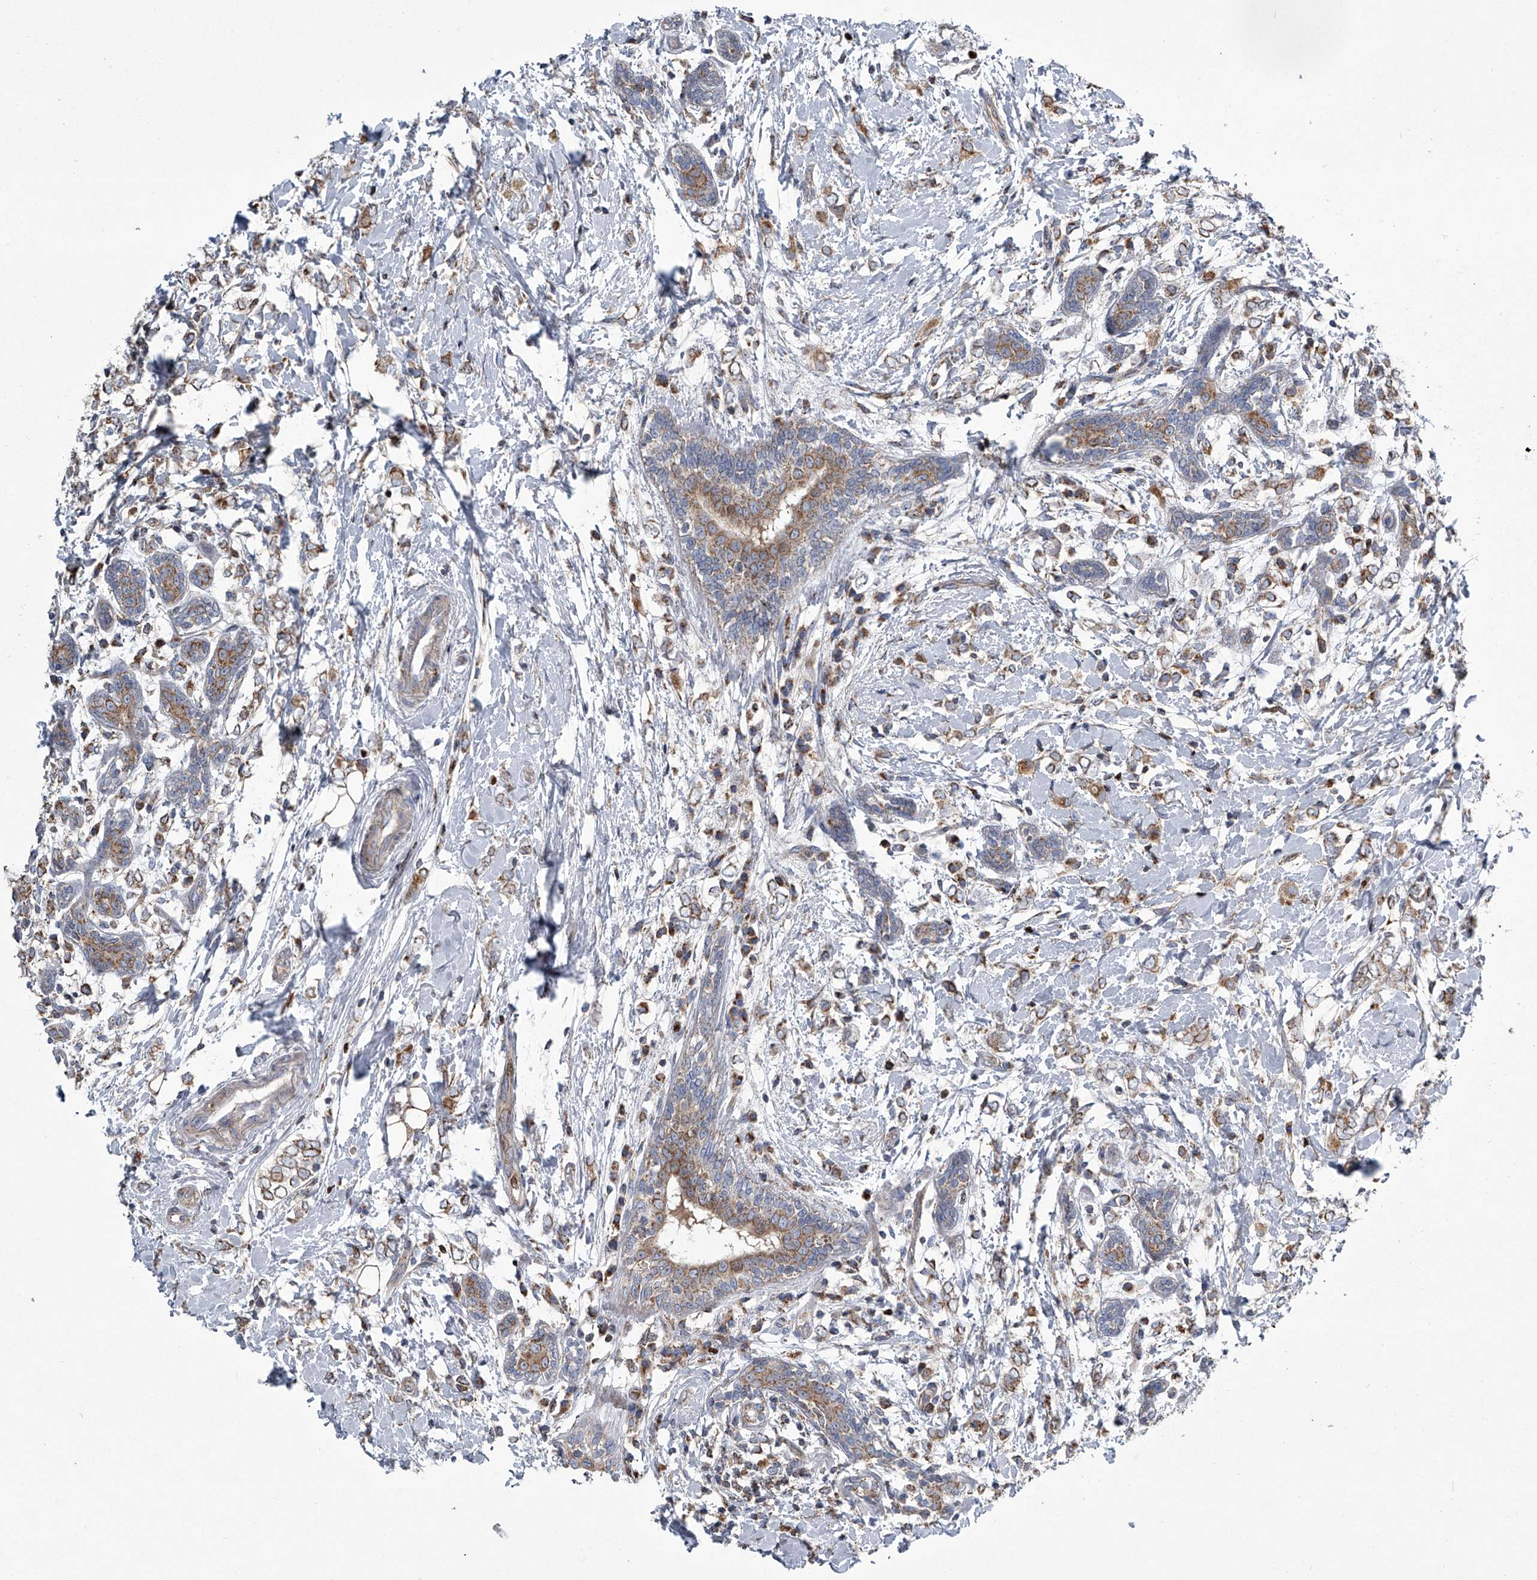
{"staining": {"intensity": "moderate", "quantity": ">75%", "location": "cytoplasmic/membranous"}, "tissue": "breast cancer", "cell_type": "Tumor cells", "image_type": "cancer", "snomed": [{"axis": "morphology", "description": "Normal tissue, NOS"}, {"axis": "morphology", "description": "Lobular carcinoma"}, {"axis": "topography", "description": "Breast"}], "caption": "About >75% of tumor cells in lobular carcinoma (breast) show moderate cytoplasmic/membranous protein expression as visualized by brown immunohistochemical staining.", "gene": "STRADA", "patient": {"sex": "female", "age": 47}}